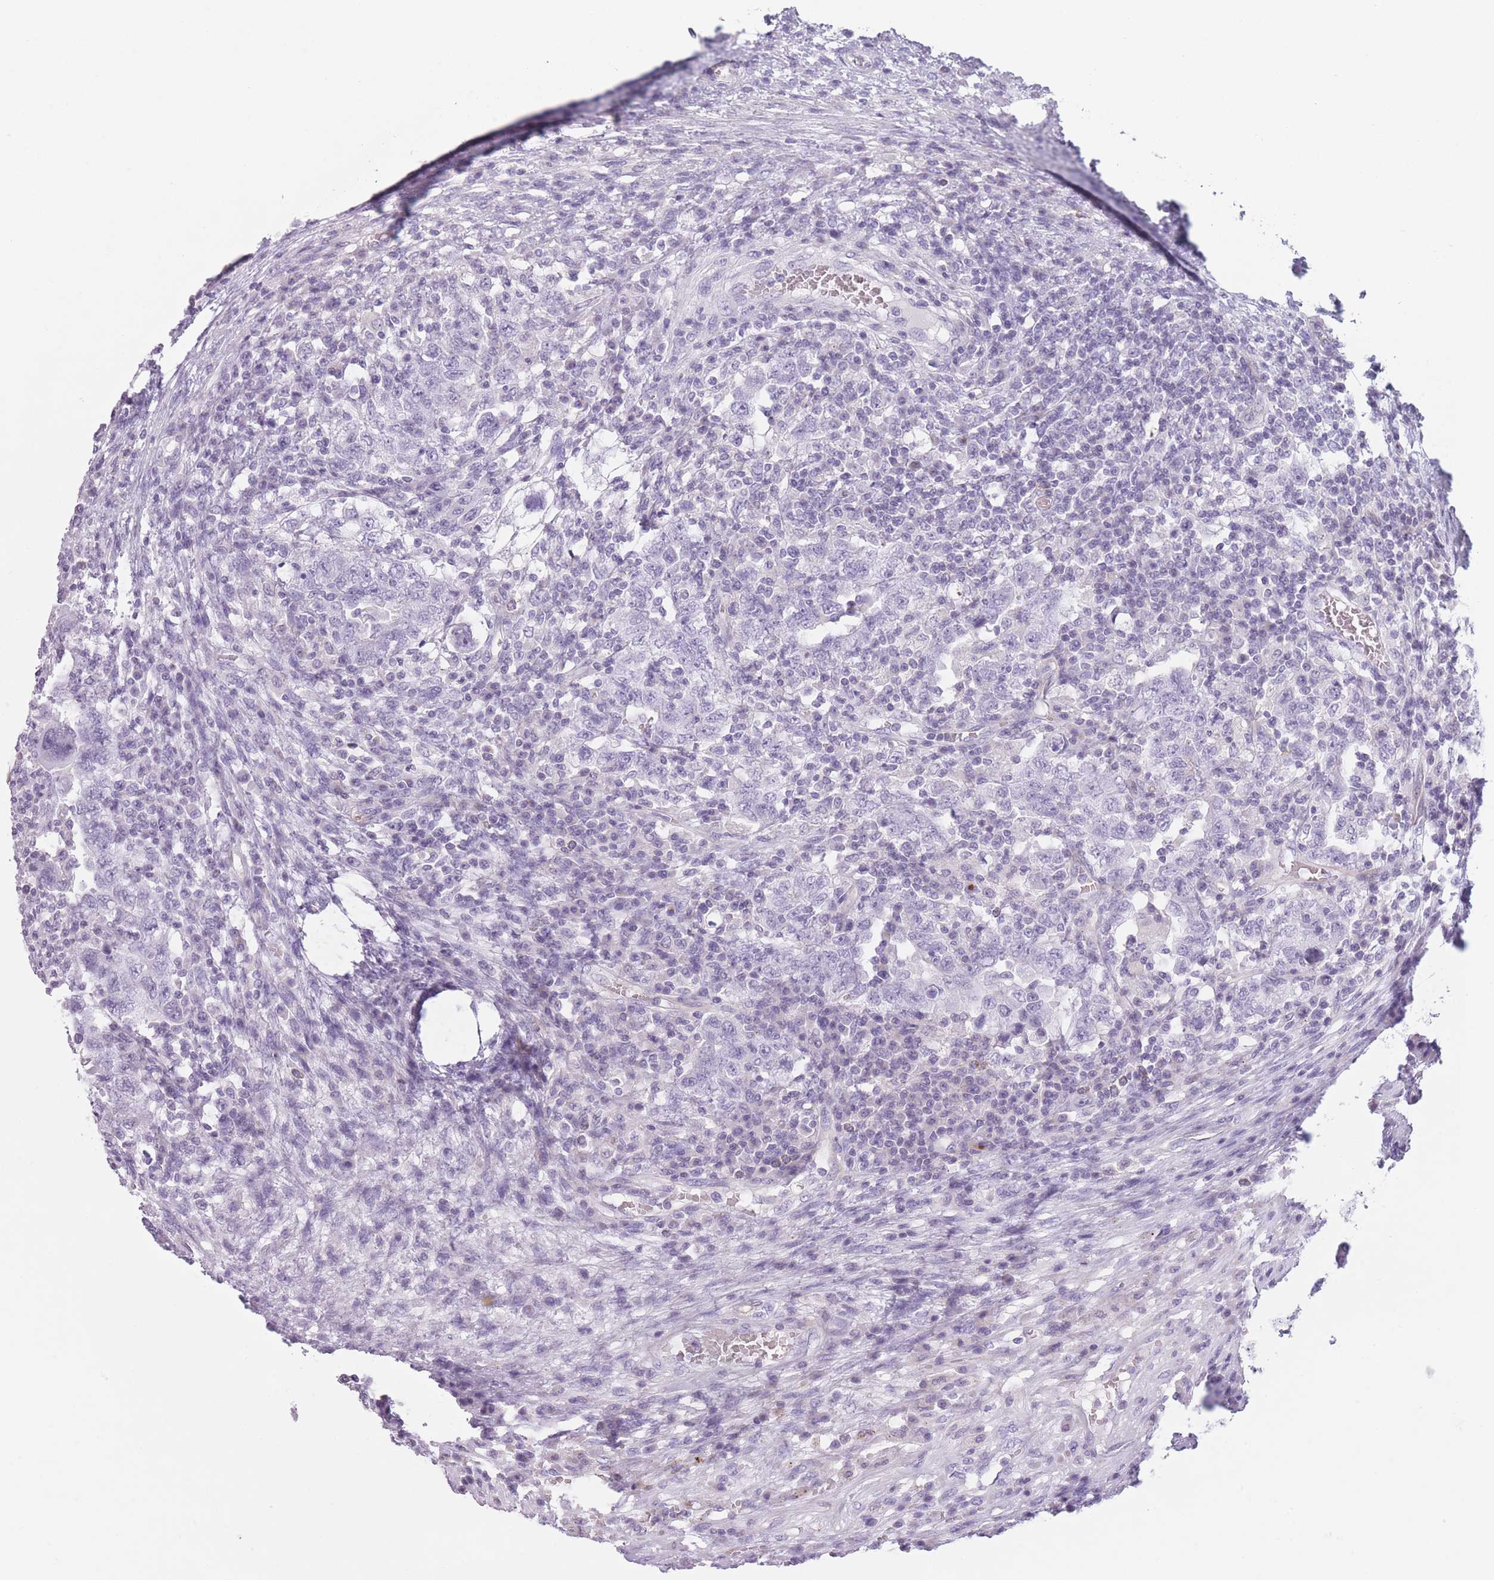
{"staining": {"intensity": "negative", "quantity": "none", "location": "none"}, "tissue": "testis cancer", "cell_type": "Tumor cells", "image_type": "cancer", "snomed": [{"axis": "morphology", "description": "Carcinoma, Embryonal, NOS"}, {"axis": "topography", "description": "Testis"}], "caption": "A photomicrograph of testis embryonal carcinoma stained for a protein exhibits no brown staining in tumor cells. Nuclei are stained in blue.", "gene": "GGT1", "patient": {"sex": "male", "age": 26}}